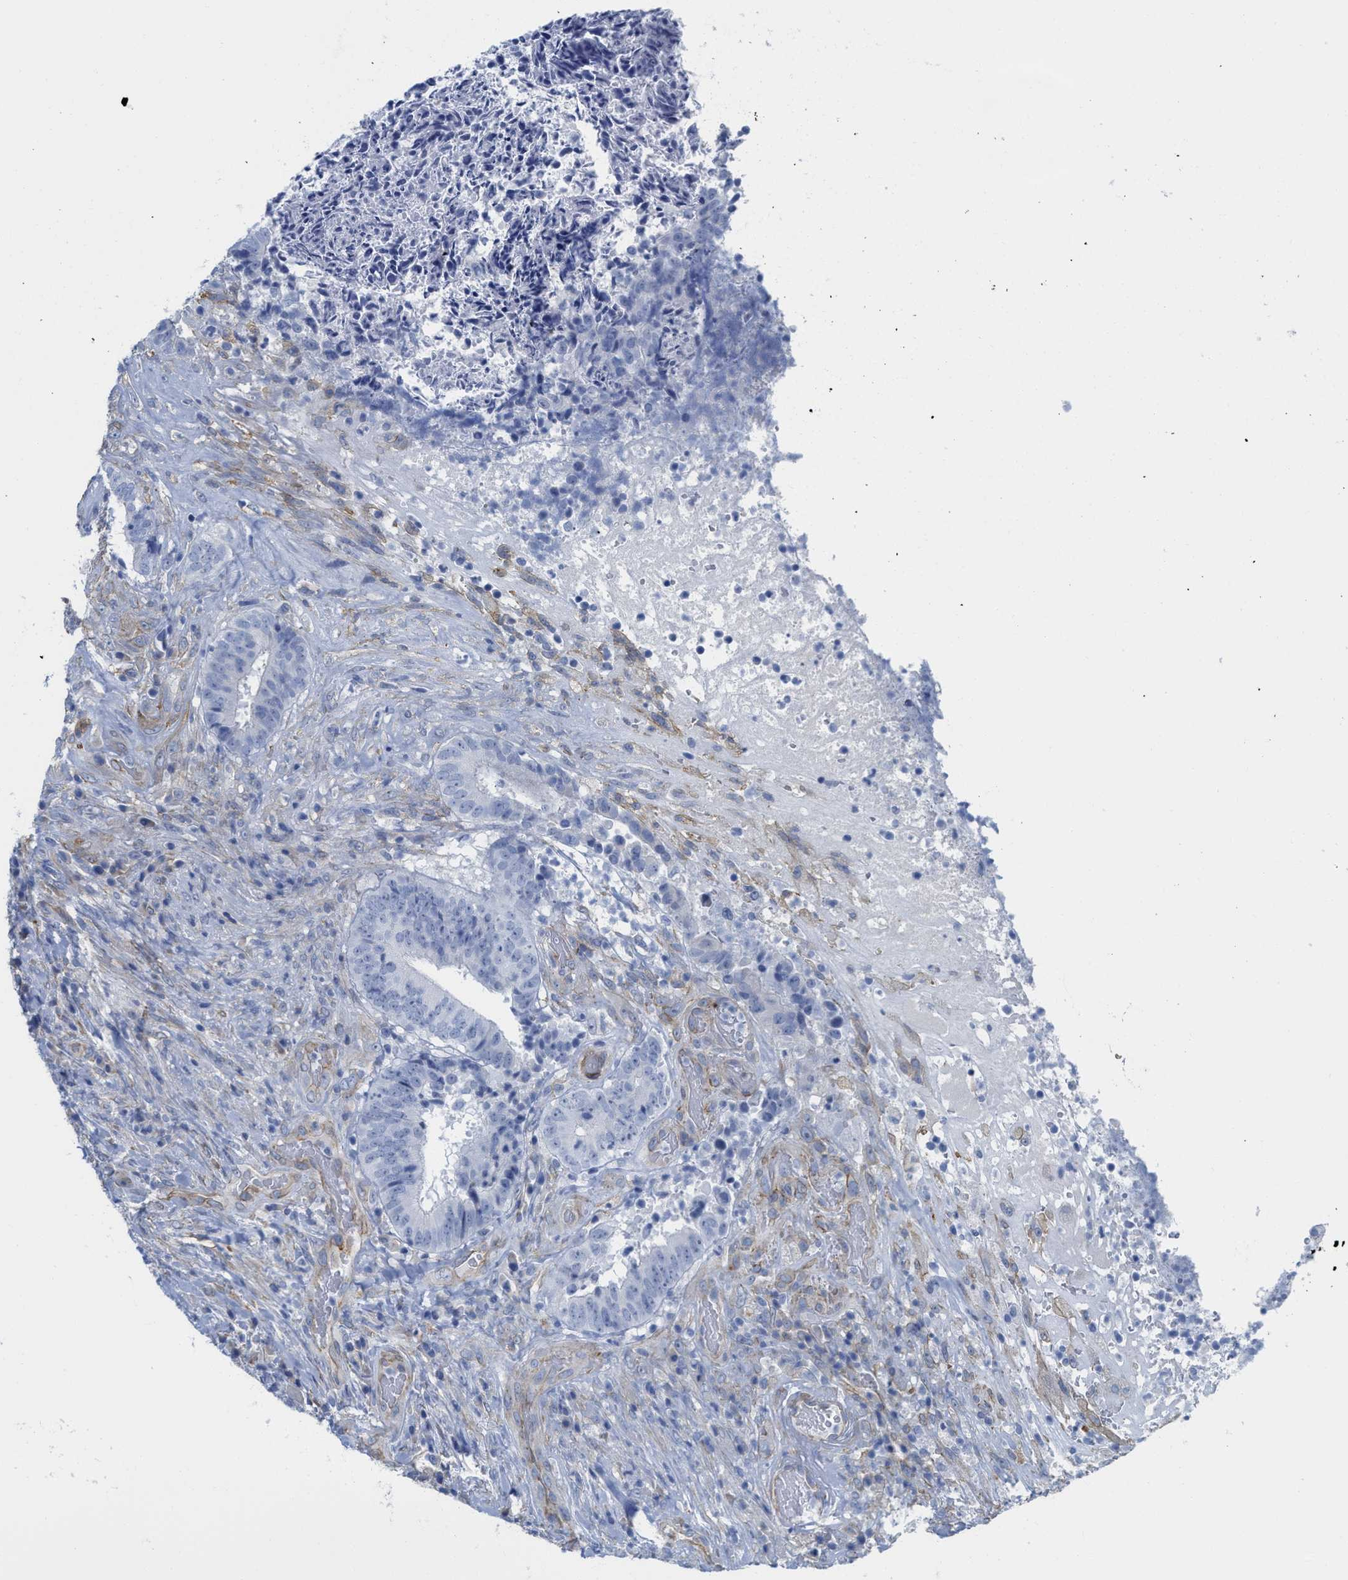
{"staining": {"intensity": "negative", "quantity": "none", "location": "none"}, "tissue": "colorectal cancer", "cell_type": "Tumor cells", "image_type": "cancer", "snomed": [{"axis": "morphology", "description": "Adenocarcinoma, NOS"}, {"axis": "topography", "description": "Rectum"}], "caption": "High power microscopy image of an immunohistochemistry image of colorectal adenocarcinoma, revealing no significant positivity in tumor cells.", "gene": "TUB", "patient": {"sex": "male", "age": 72}}